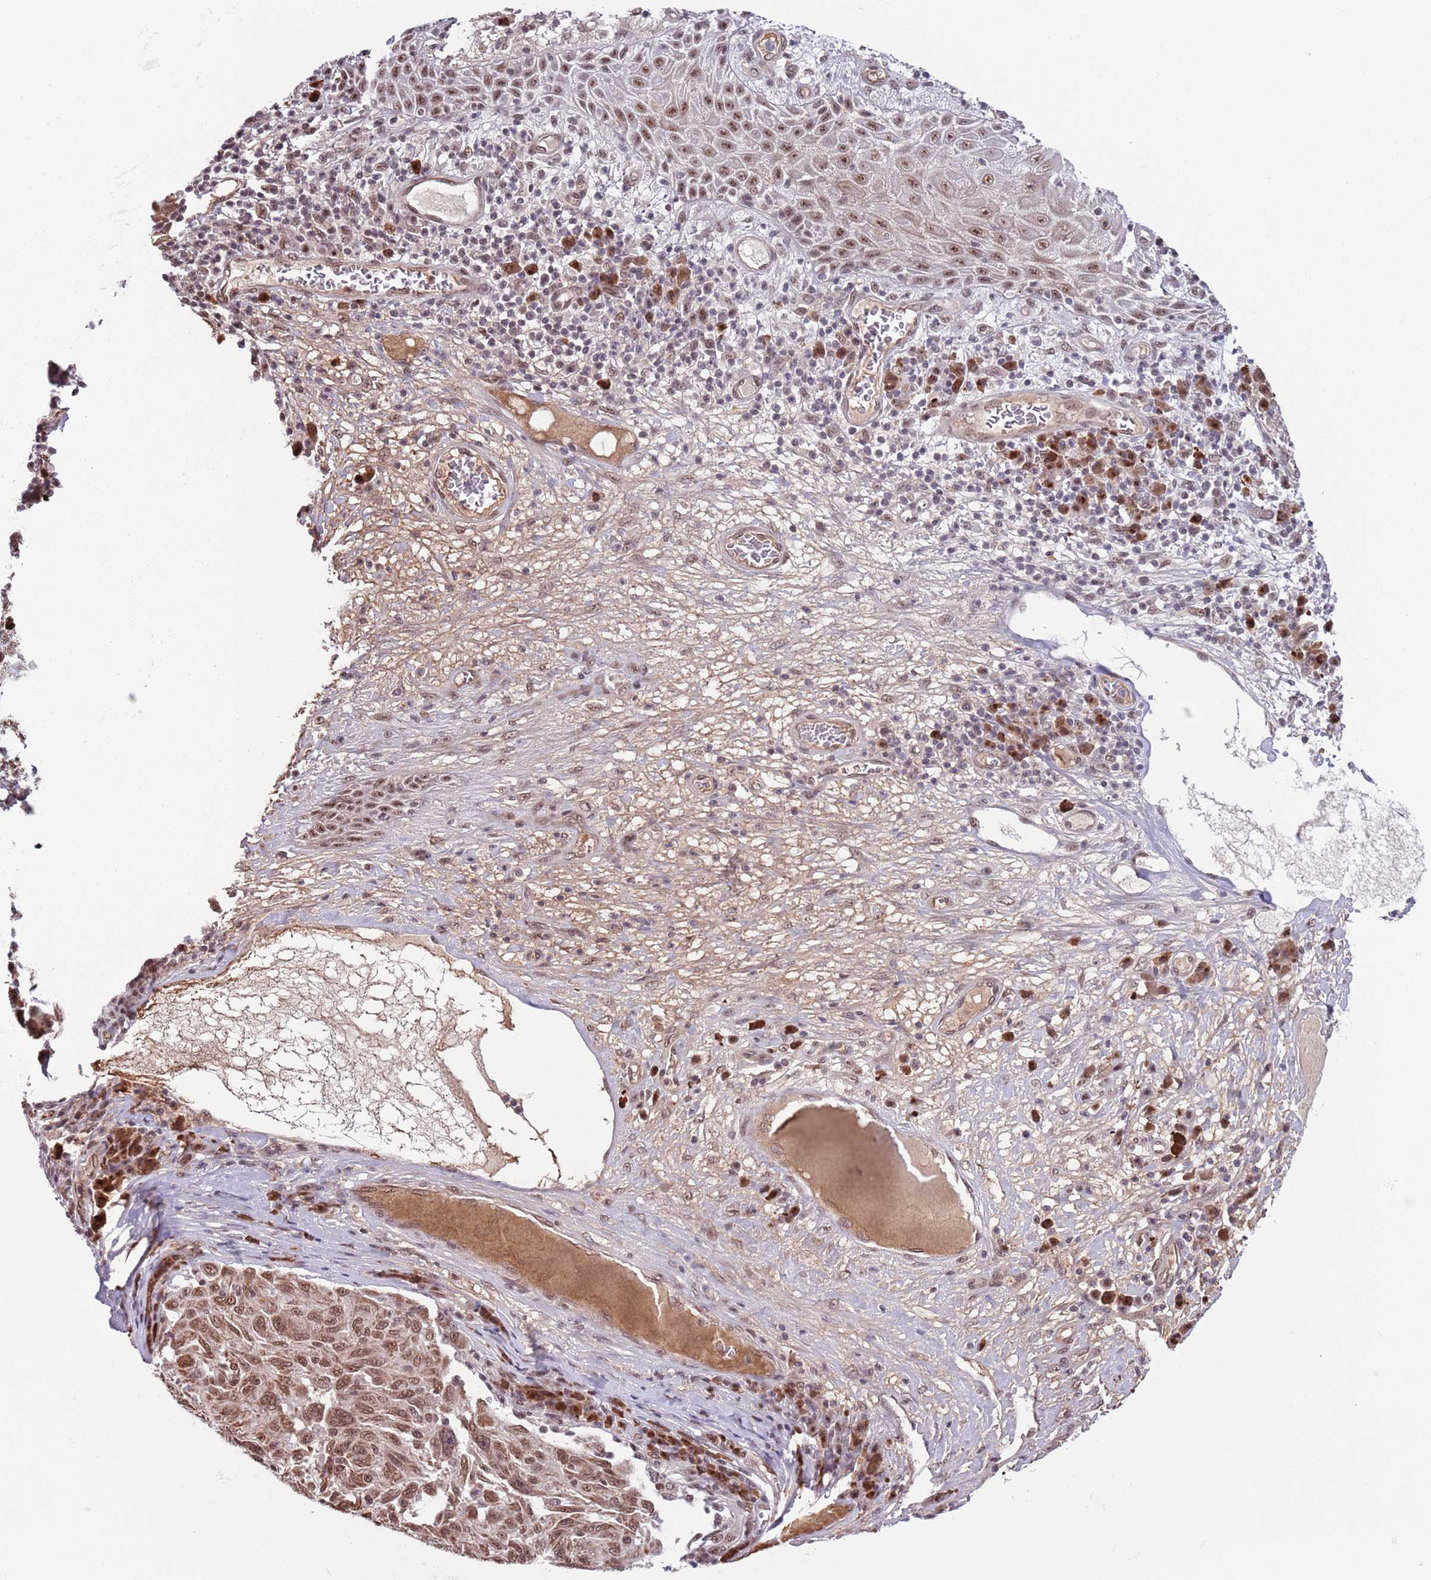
{"staining": {"intensity": "moderate", "quantity": ">75%", "location": "nuclear"}, "tissue": "melanoma", "cell_type": "Tumor cells", "image_type": "cancer", "snomed": [{"axis": "morphology", "description": "Malignant melanoma, NOS"}, {"axis": "topography", "description": "Skin"}], "caption": "Human melanoma stained with a brown dye exhibits moderate nuclear positive staining in approximately >75% of tumor cells.", "gene": "SIPA1L3", "patient": {"sex": "male", "age": 53}}